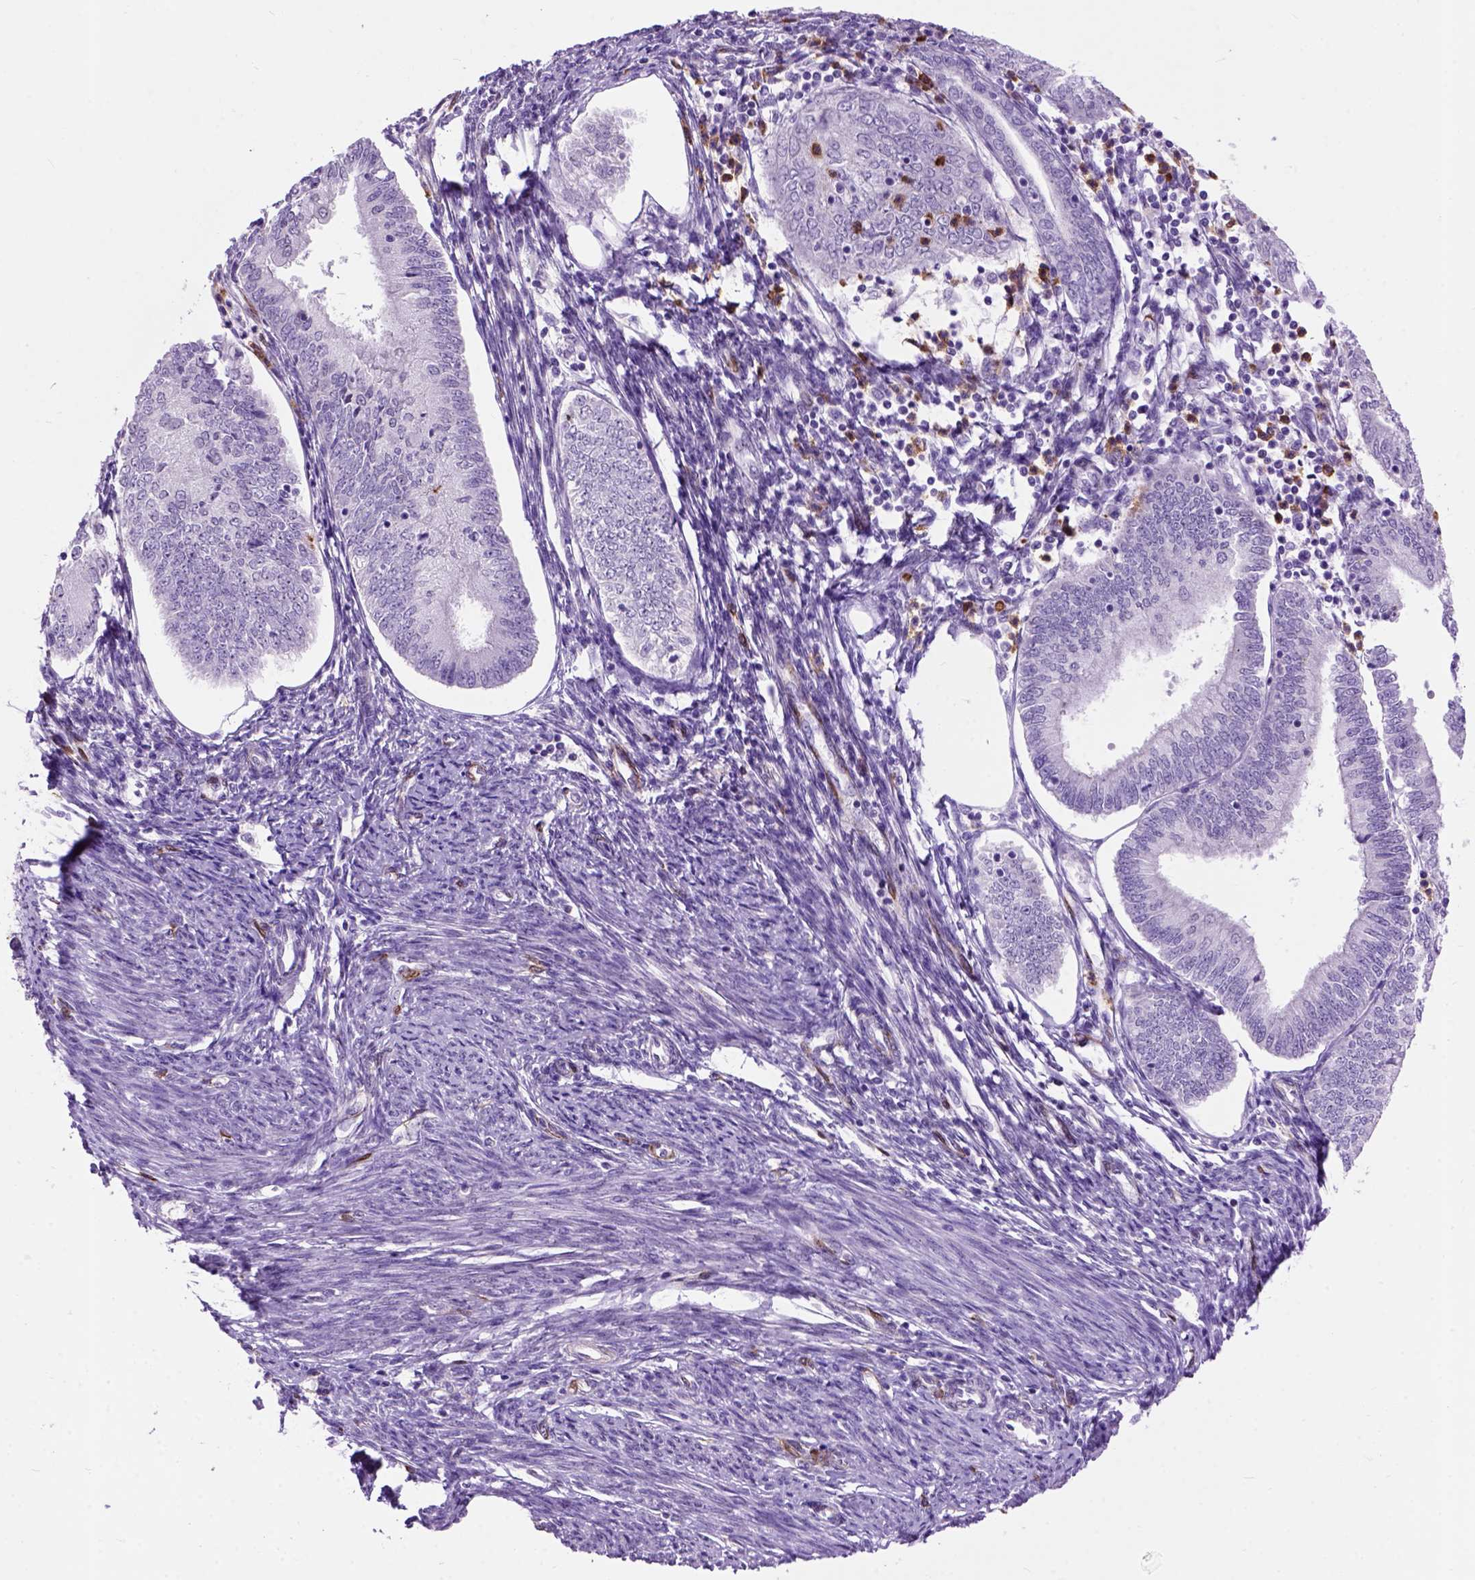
{"staining": {"intensity": "strong", "quantity": "<25%", "location": "nuclear"}, "tissue": "endometrial cancer", "cell_type": "Tumor cells", "image_type": "cancer", "snomed": [{"axis": "morphology", "description": "Adenocarcinoma, NOS"}, {"axis": "topography", "description": "Endometrium"}], "caption": "Immunohistochemical staining of adenocarcinoma (endometrial) displays medium levels of strong nuclear staining in approximately <25% of tumor cells.", "gene": "MAPT", "patient": {"sex": "female", "age": 55}}